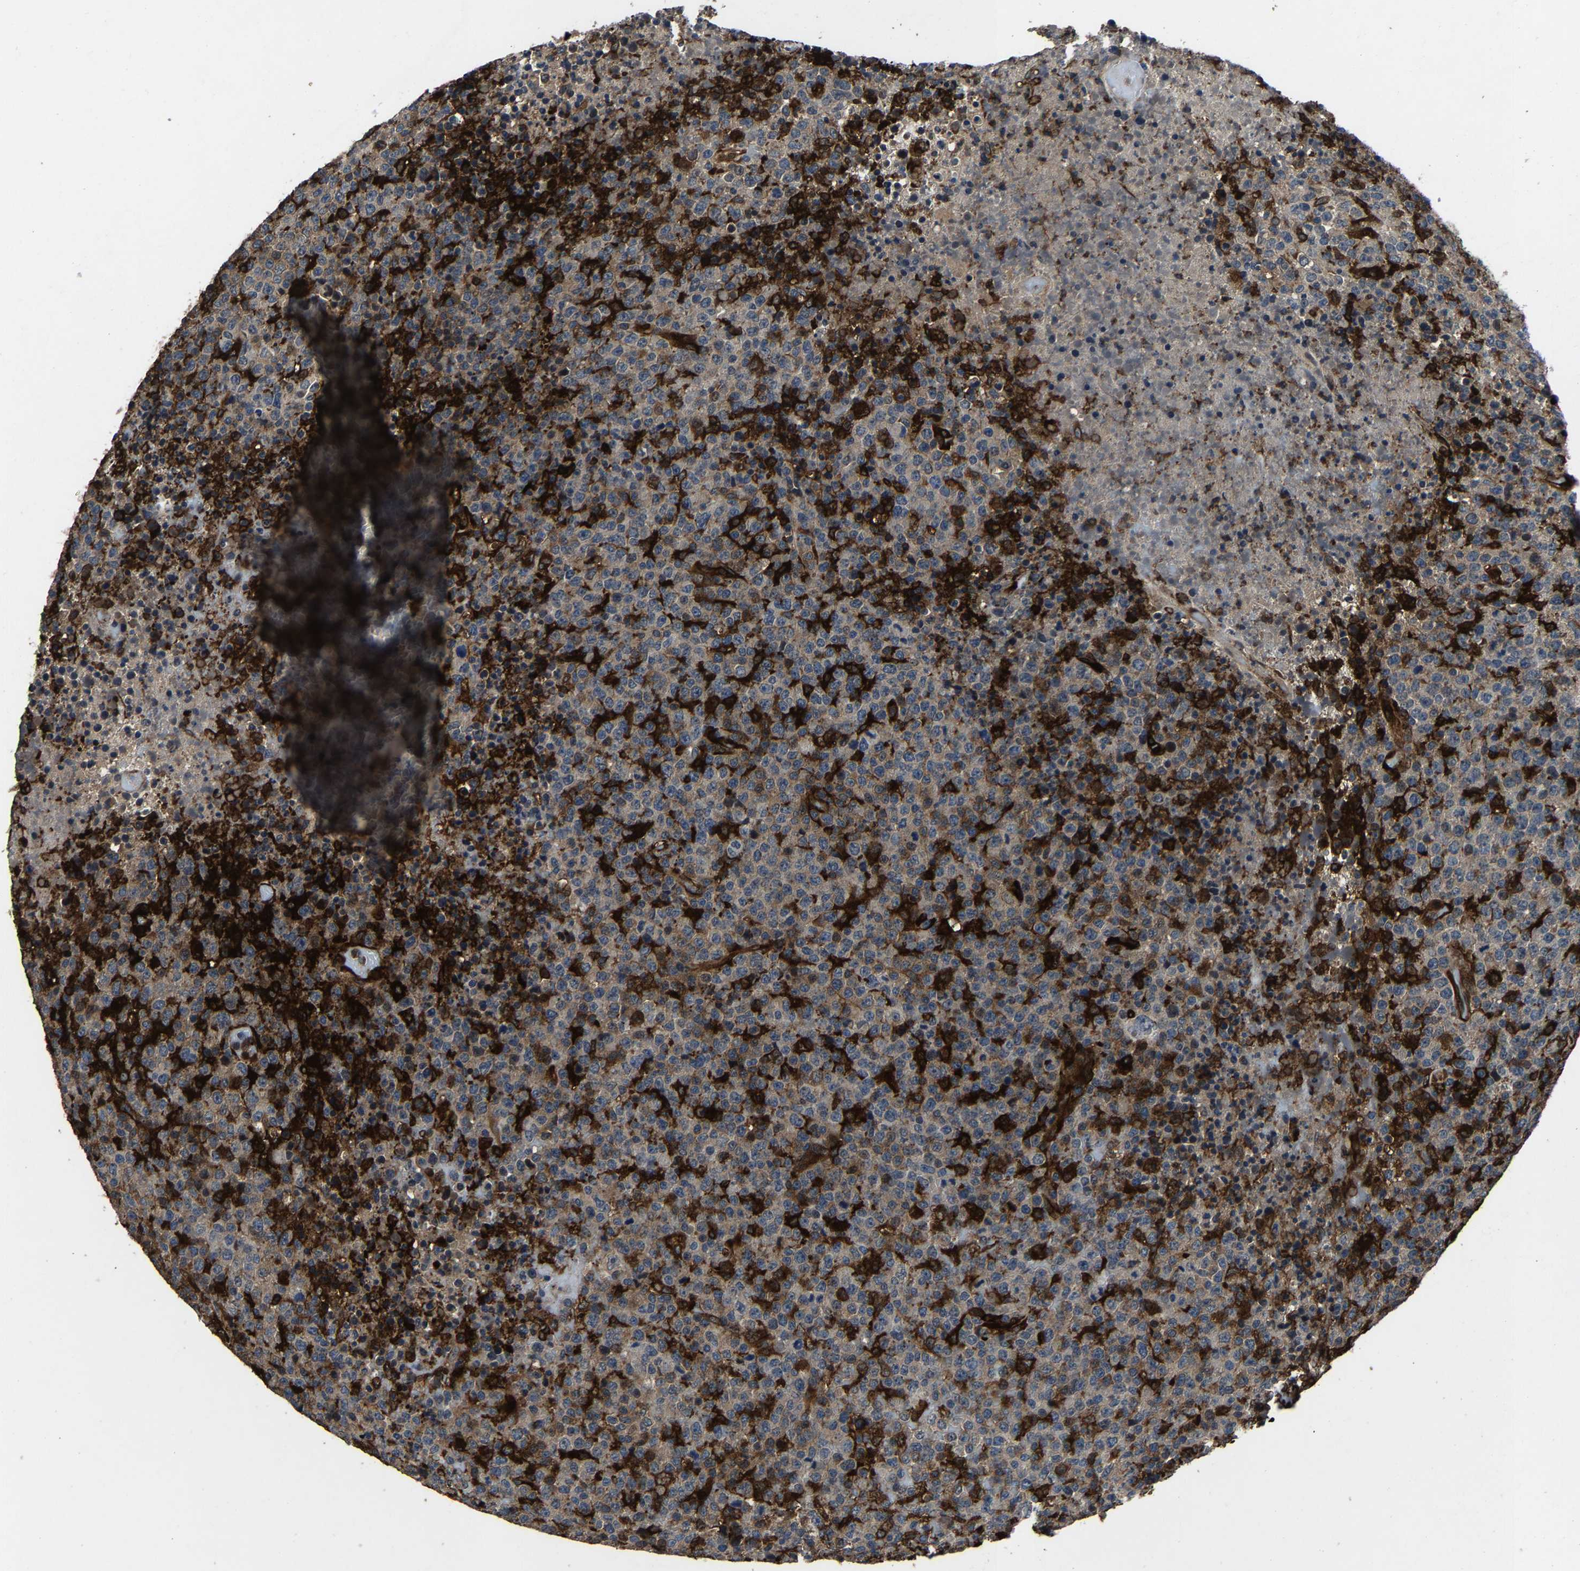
{"staining": {"intensity": "weak", "quantity": "25%-75%", "location": "cytoplasmic/membranous"}, "tissue": "lymphoma", "cell_type": "Tumor cells", "image_type": "cancer", "snomed": [{"axis": "morphology", "description": "Malignant lymphoma, non-Hodgkin's type, High grade"}, {"axis": "topography", "description": "Lymph node"}], "caption": "Immunohistochemistry histopathology image of neoplastic tissue: human malignant lymphoma, non-Hodgkin's type (high-grade) stained using IHC demonstrates low levels of weak protein expression localized specifically in the cytoplasmic/membranous of tumor cells, appearing as a cytoplasmic/membranous brown color.", "gene": "PCNX2", "patient": {"sex": "male", "age": 13}}